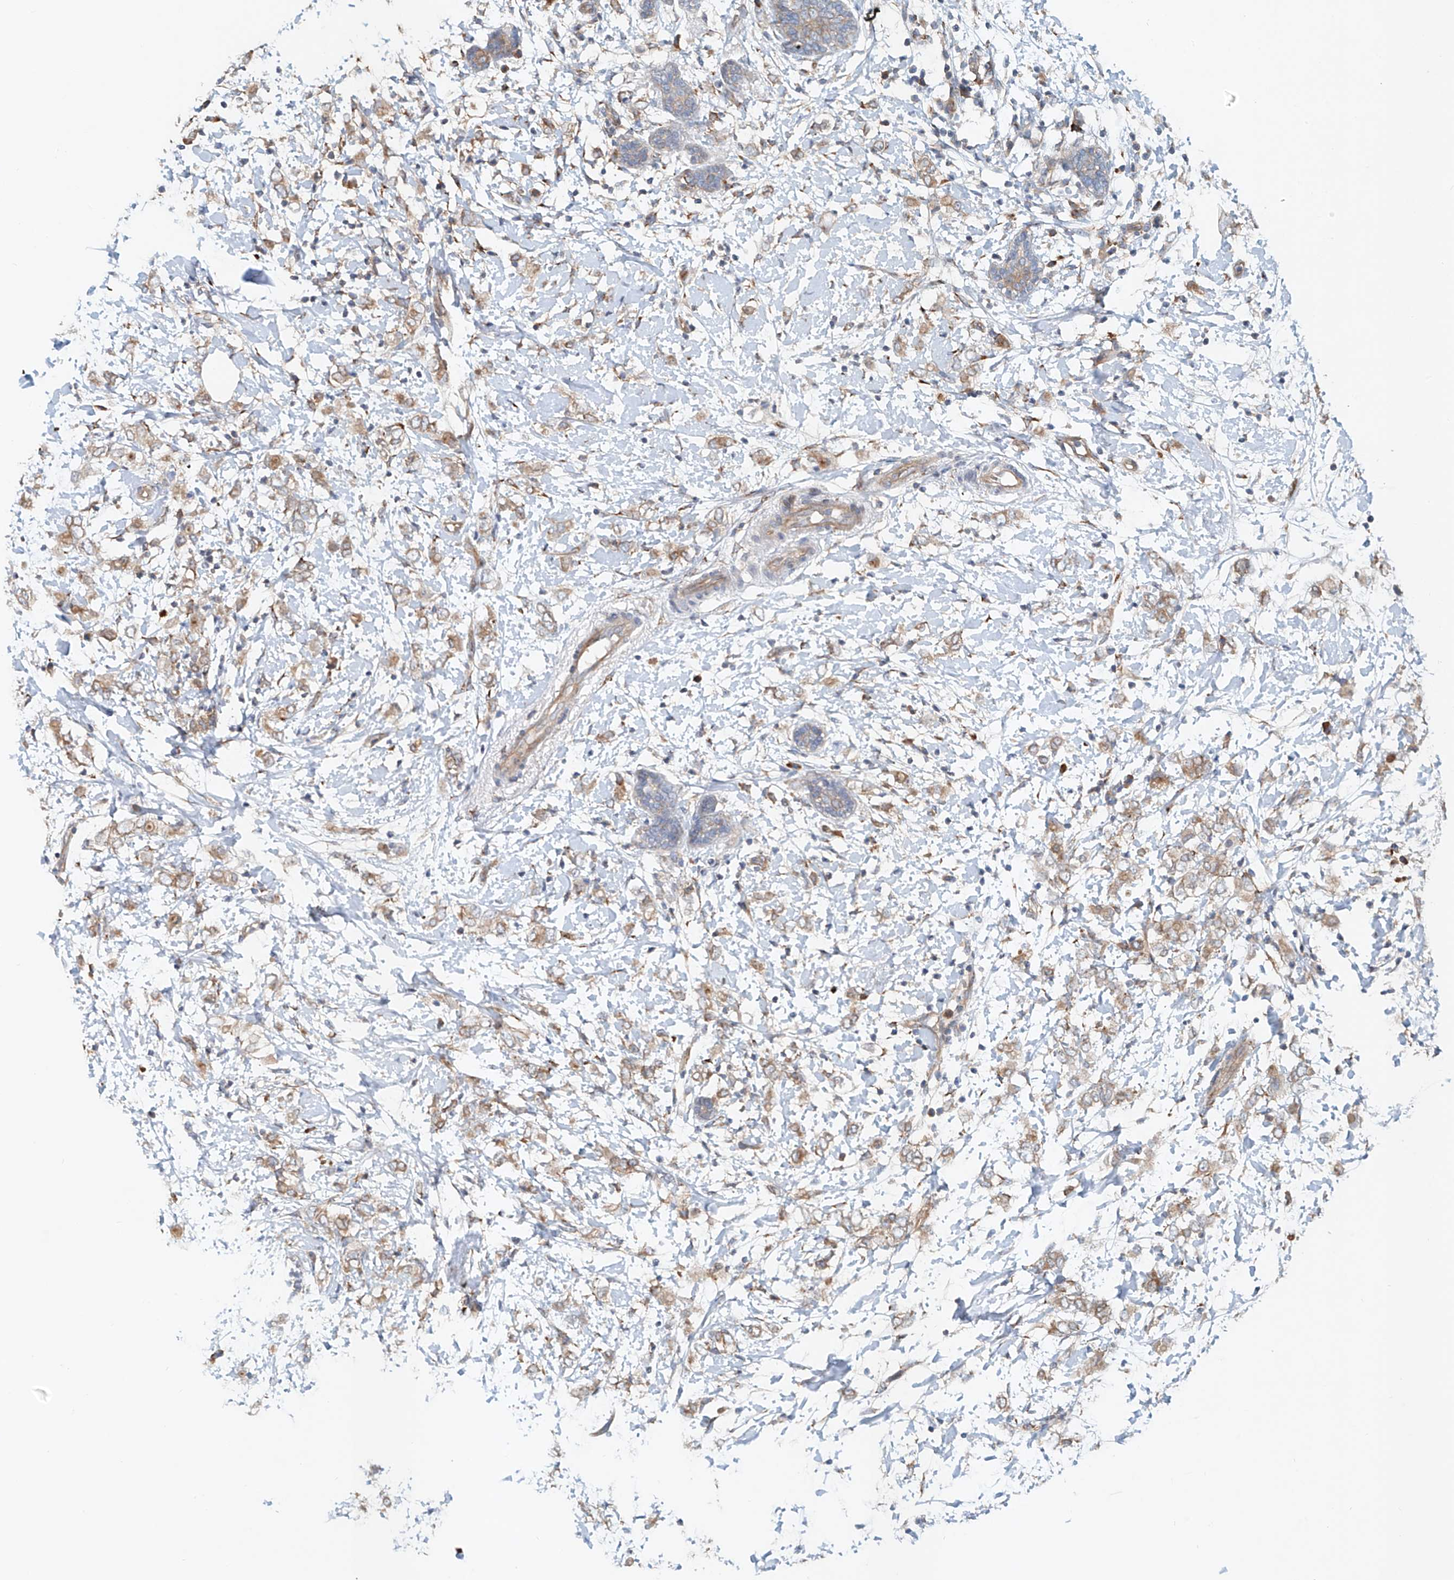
{"staining": {"intensity": "moderate", "quantity": ">75%", "location": "cytoplasmic/membranous"}, "tissue": "breast cancer", "cell_type": "Tumor cells", "image_type": "cancer", "snomed": [{"axis": "morphology", "description": "Normal tissue, NOS"}, {"axis": "morphology", "description": "Lobular carcinoma"}, {"axis": "topography", "description": "Breast"}], "caption": "A brown stain labels moderate cytoplasmic/membranous expression of a protein in human breast lobular carcinoma tumor cells. (IHC, brightfield microscopy, high magnification).", "gene": "SNAP29", "patient": {"sex": "female", "age": 47}}